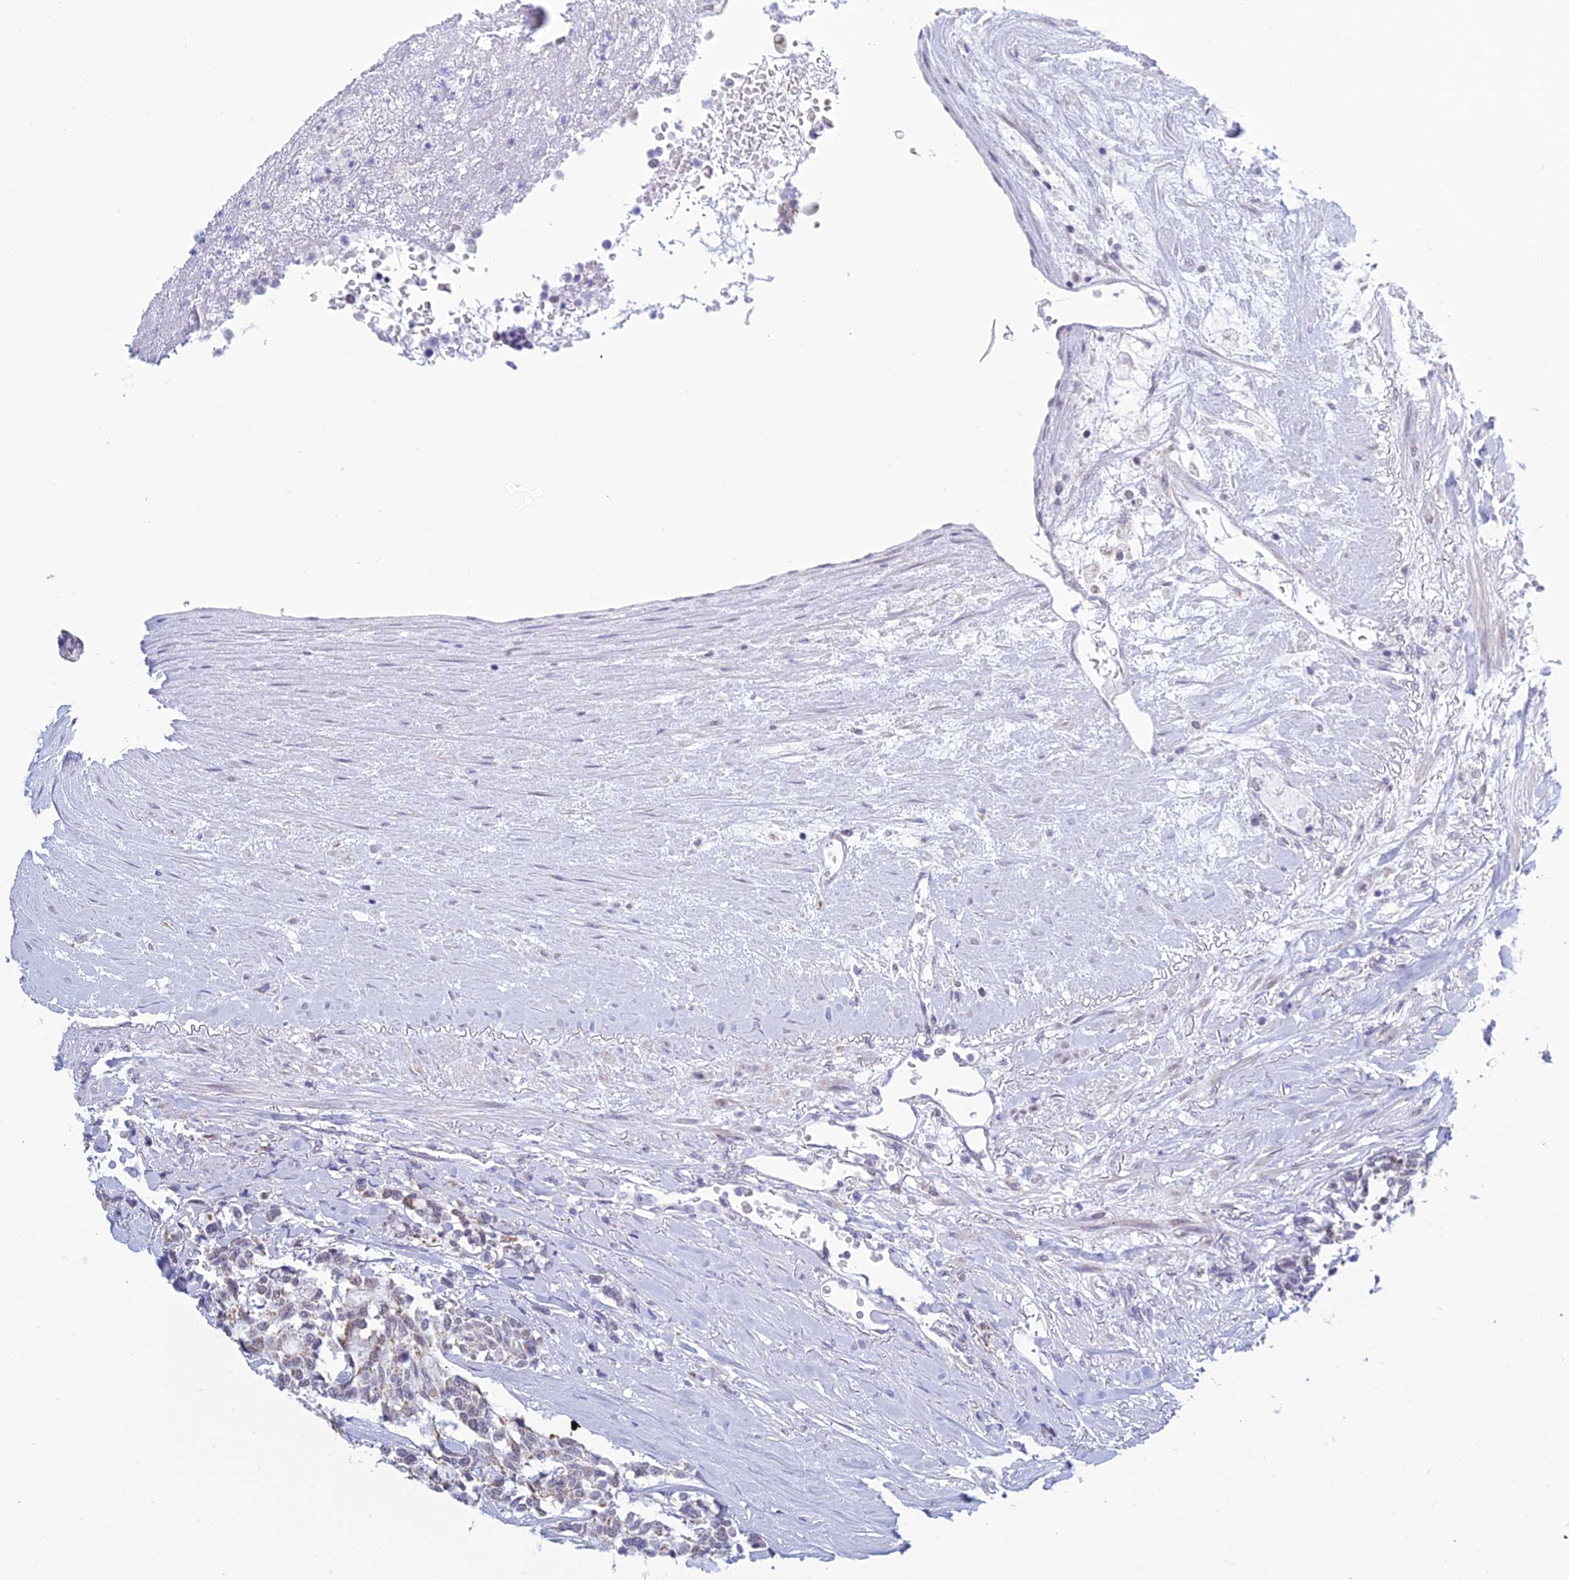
{"staining": {"intensity": "weak", "quantity": "25%-75%", "location": "cytoplasmic/membranous"}, "tissue": "carcinoid", "cell_type": "Tumor cells", "image_type": "cancer", "snomed": [{"axis": "morphology", "description": "Carcinoid, malignant, NOS"}, {"axis": "topography", "description": "Pancreas"}], "caption": "Tumor cells reveal weak cytoplasmic/membranous staining in approximately 25%-75% of cells in malignant carcinoid.", "gene": "KLF14", "patient": {"sex": "female", "age": 54}}